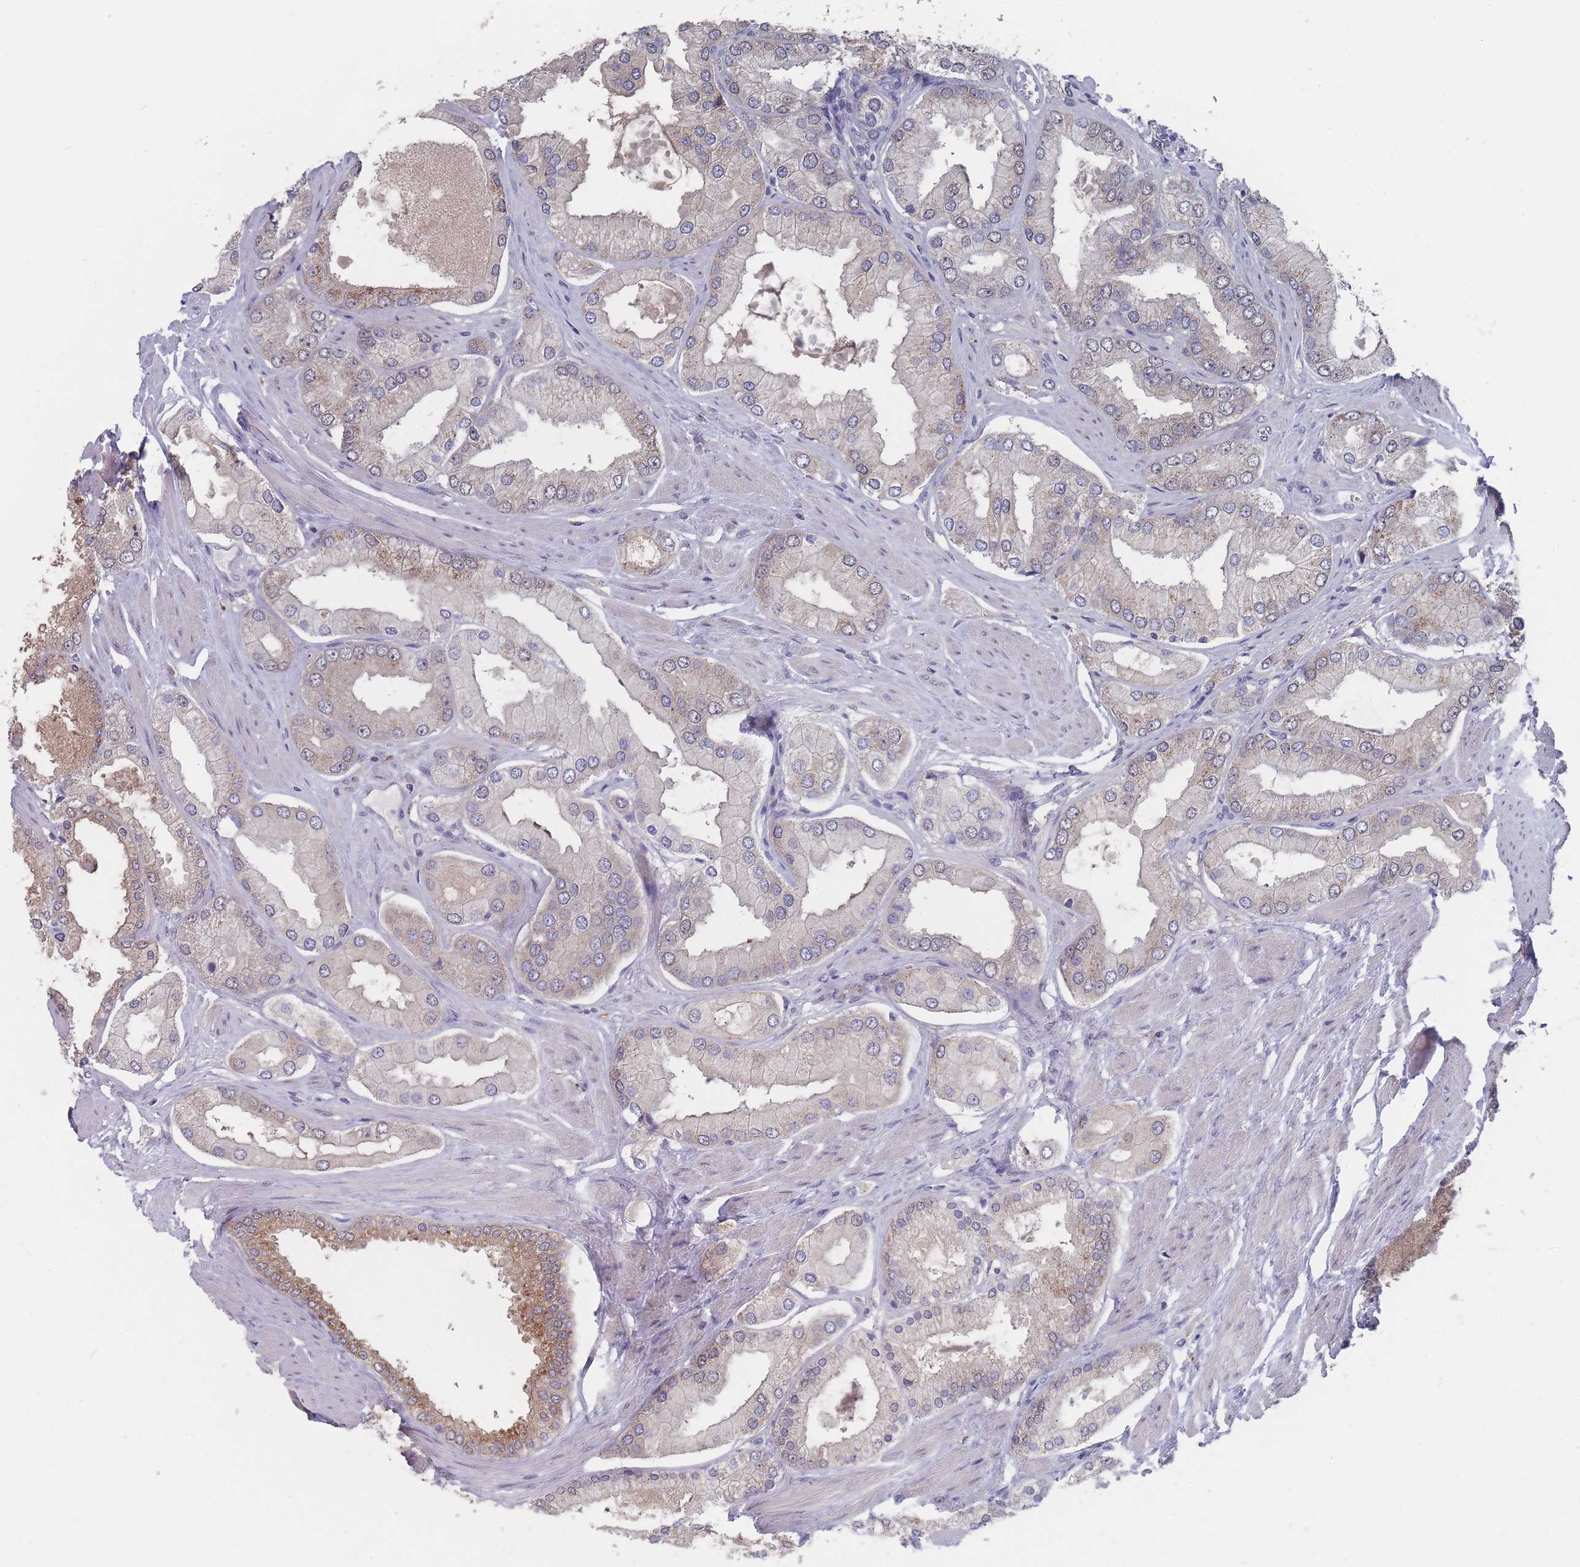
{"staining": {"intensity": "weak", "quantity": "<25%", "location": "cytoplasmic/membranous"}, "tissue": "prostate cancer", "cell_type": "Tumor cells", "image_type": "cancer", "snomed": [{"axis": "morphology", "description": "Adenocarcinoma, Low grade"}, {"axis": "topography", "description": "Prostate"}], "caption": "There is no significant expression in tumor cells of adenocarcinoma (low-grade) (prostate).", "gene": "CYP51A1", "patient": {"sex": "male", "age": 42}}